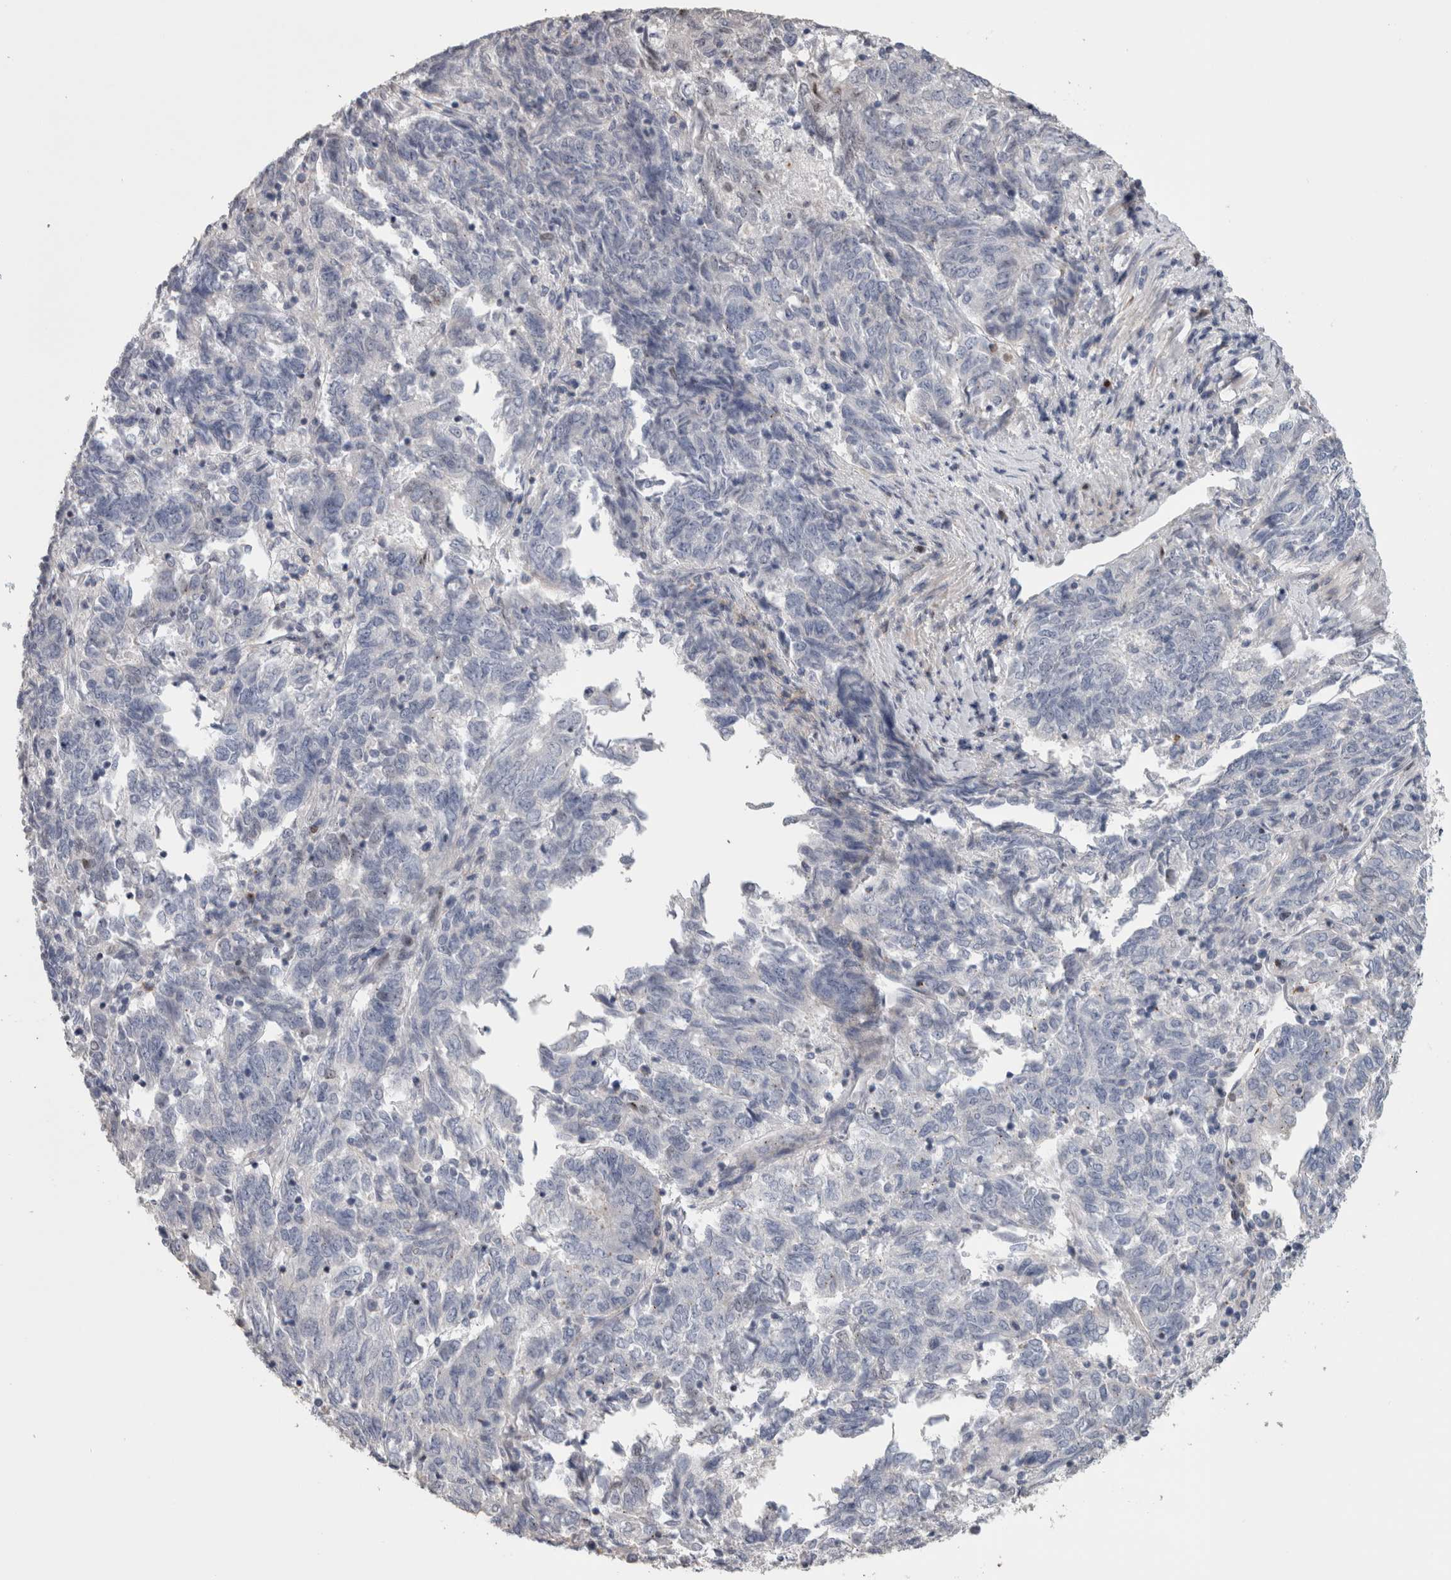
{"staining": {"intensity": "negative", "quantity": "none", "location": "none"}, "tissue": "endometrial cancer", "cell_type": "Tumor cells", "image_type": "cancer", "snomed": [{"axis": "morphology", "description": "Adenocarcinoma, NOS"}, {"axis": "topography", "description": "Endometrium"}], "caption": "An image of endometrial adenocarcinoma stained for a protein reveals no brown staining in tumor cells.", "gene": "IL33", "patient": {"sex": "female", "age": 80}}